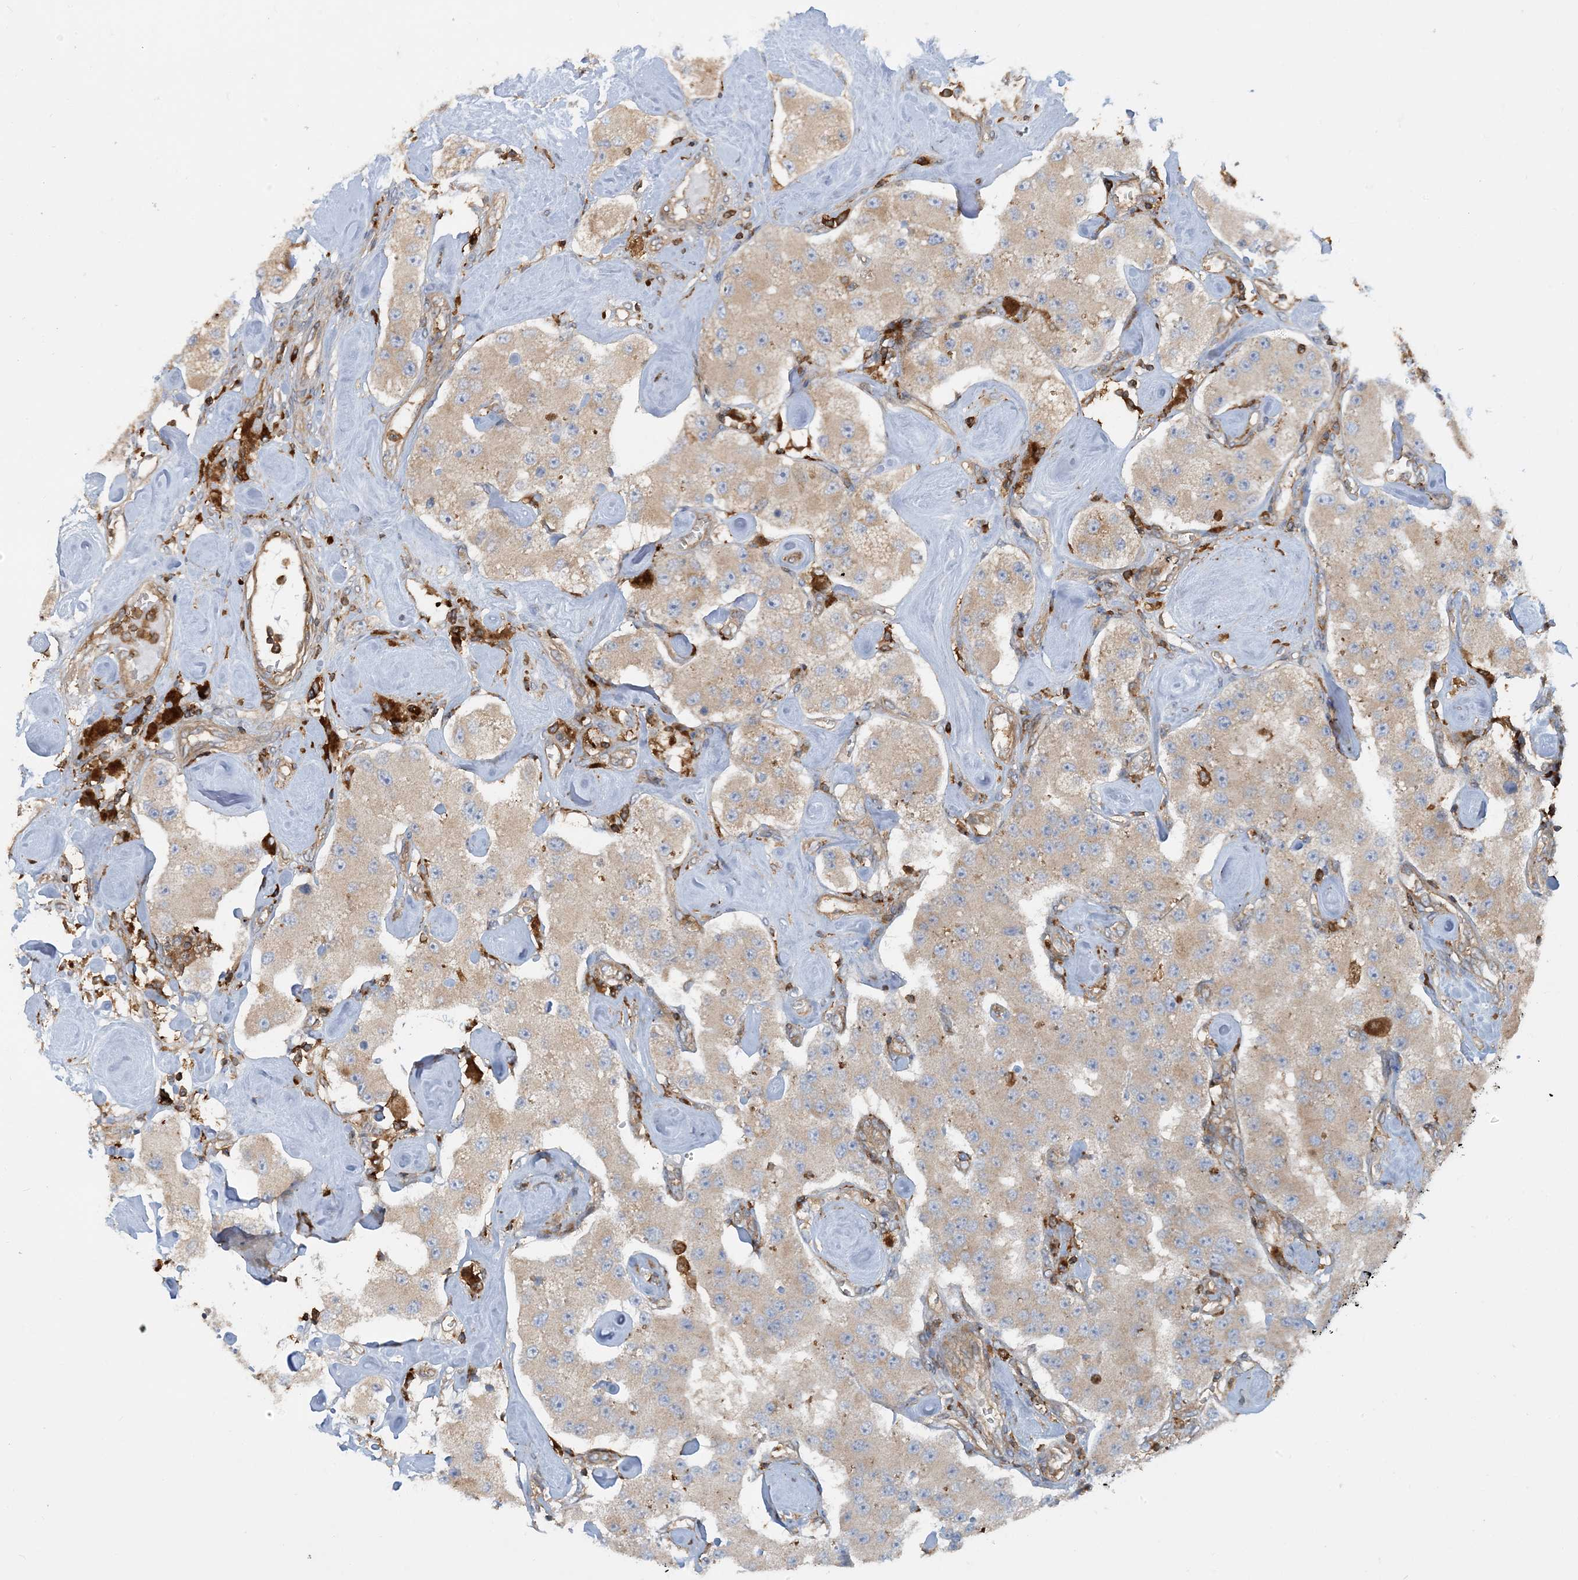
{"staining": {"intensity": "weak", "quantity": ">75%", "location": "cytoplasmic/membranous"}, "tissue": "carcinoid", "cell_type": "Tumor cells", "image_type": "cancer", "snomed": [{"axis": "morphology", "description": "Carcinoid, malignant, NOS"}, {"axis": "topography", "description": "Pancreas"}], "caption": "Carcinoid tissue reveals weak cytoplasmic/membranous expression in approximately >75% of tumor cells", "gene": "SFMBT2", "patient": {"sex": "male", "age": 41}}